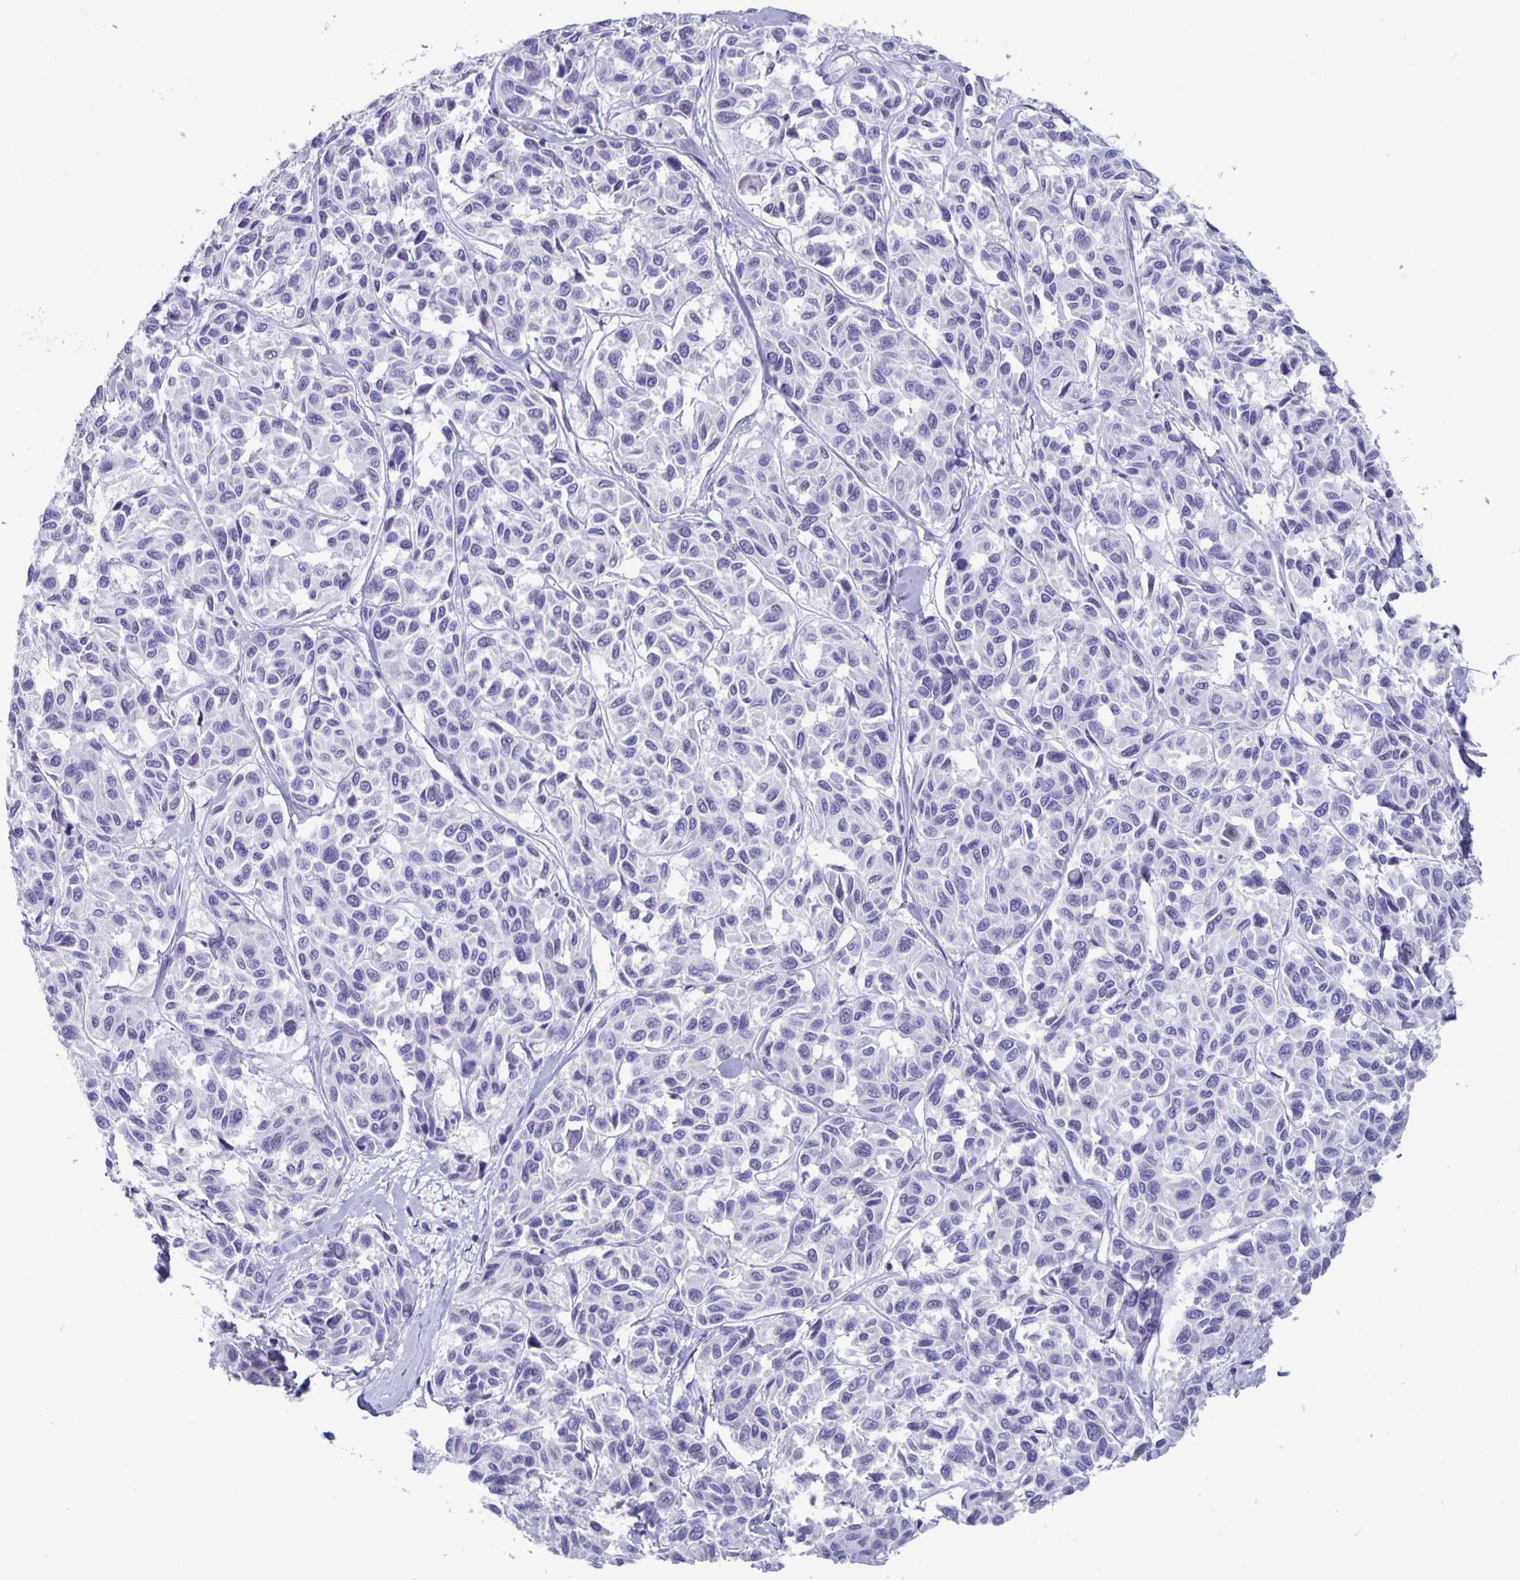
{"staining": {"intensity": "negative", "quantity": "none", "location": "none"}, "tissue": "melanoma", "cell_type": "Tumor cells", "image_type": "cancer", "snomed": [{"axis": "morphology", "description": "Malignant melanoma, NOS"}, {"axis": "topography", "description": "Skin"}], "caption": "Melanoma was stained to show a protein in brown. There is no significant positivity in tumor cells. (Stains: DAB IHC with hematoxylin counter stain, Microscopy: brightfield microscopy at high magnification).", "gene": "SATB2", "patient": {"sex": "female", "age": 66}}